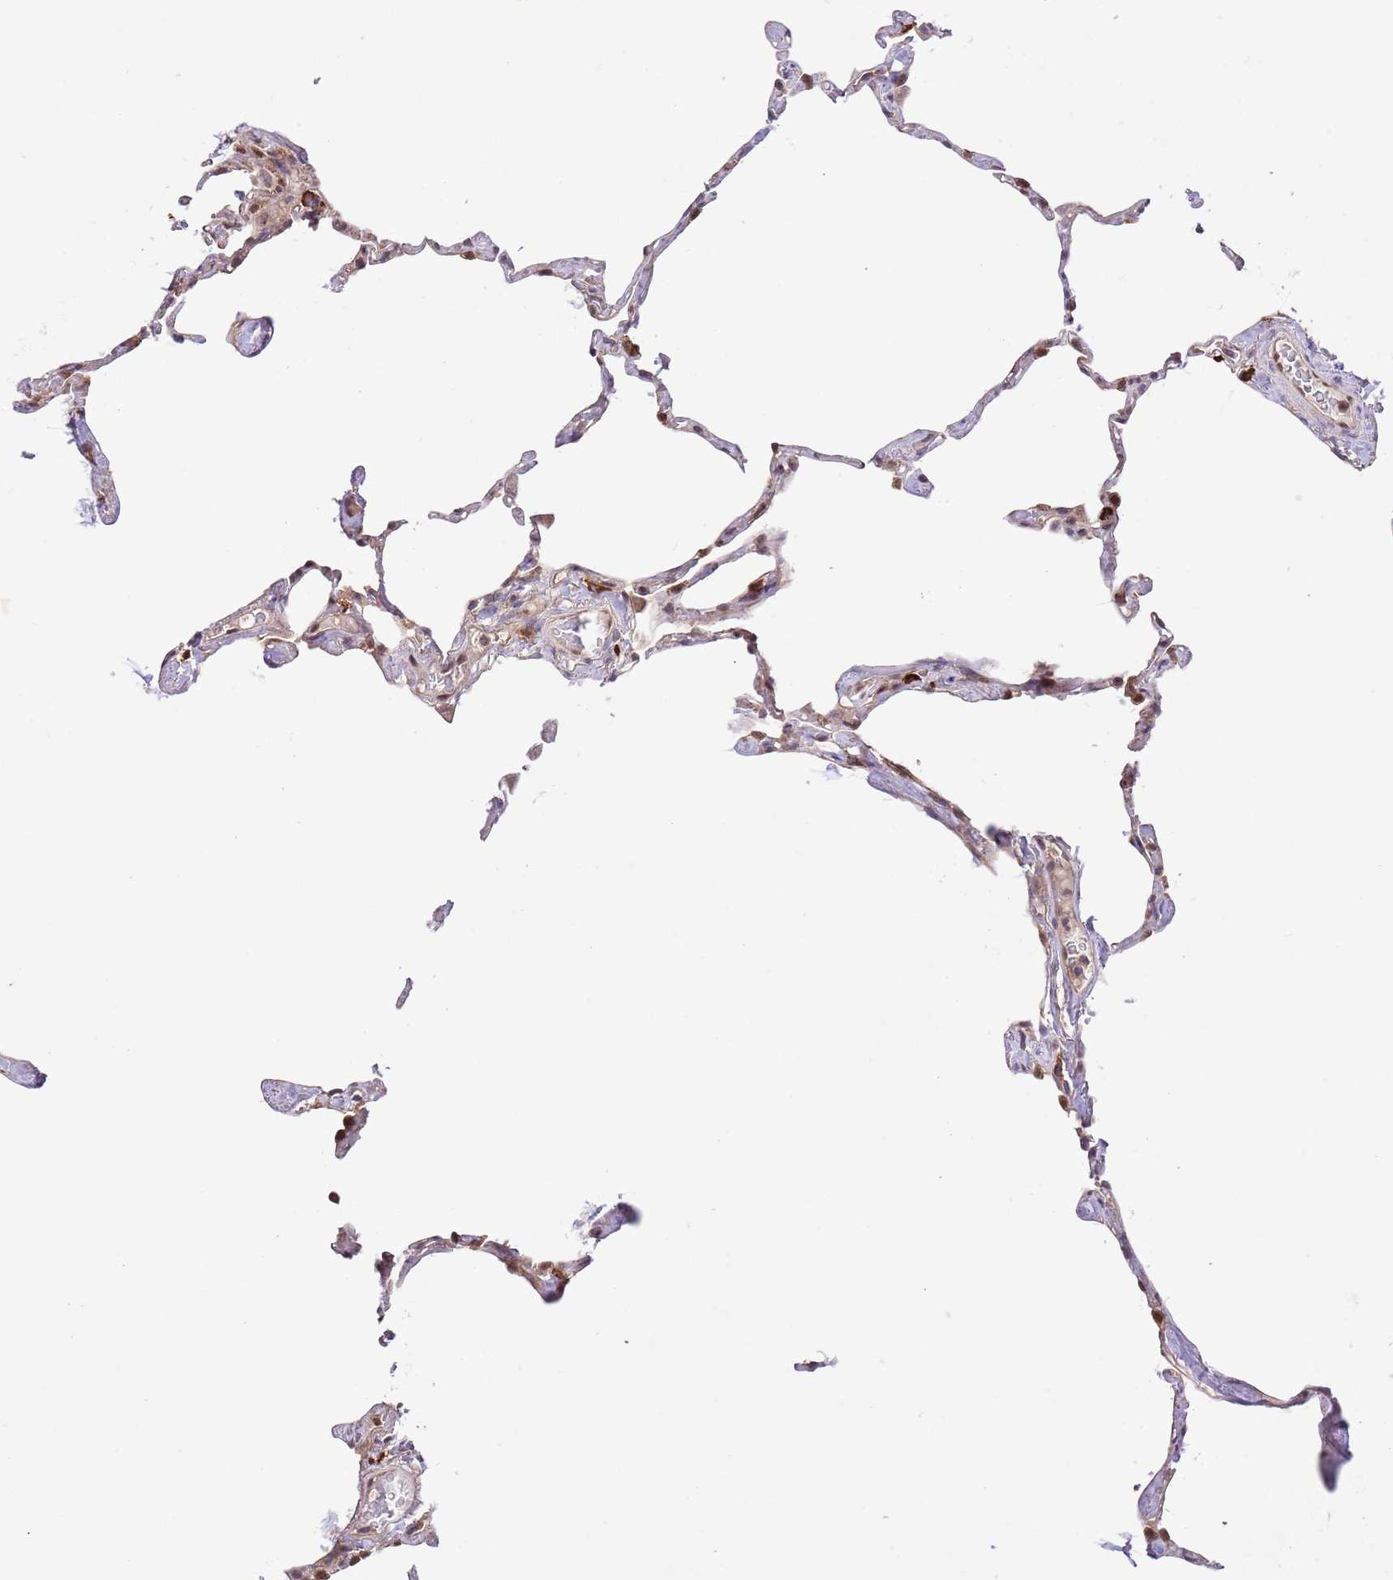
{"staining": {"intensity": "moderate", "quantity": ">75%", "location": "nuclear"}, "tissue": "lung", "cell_type": "Alveolar cells", "image_type": "normal", "snomed": [{"axis": "morphology", "description": "Normal tissue, NOS"}, {"axis": "topography", "description": "Lung"}], "caption": "A medium amount of moderate nuclear positivity is seen in about >75% of alveolar cells in unremarkable lung.", "gene": "HDHD2", "patient": {"sex": "male", "age": 65}}